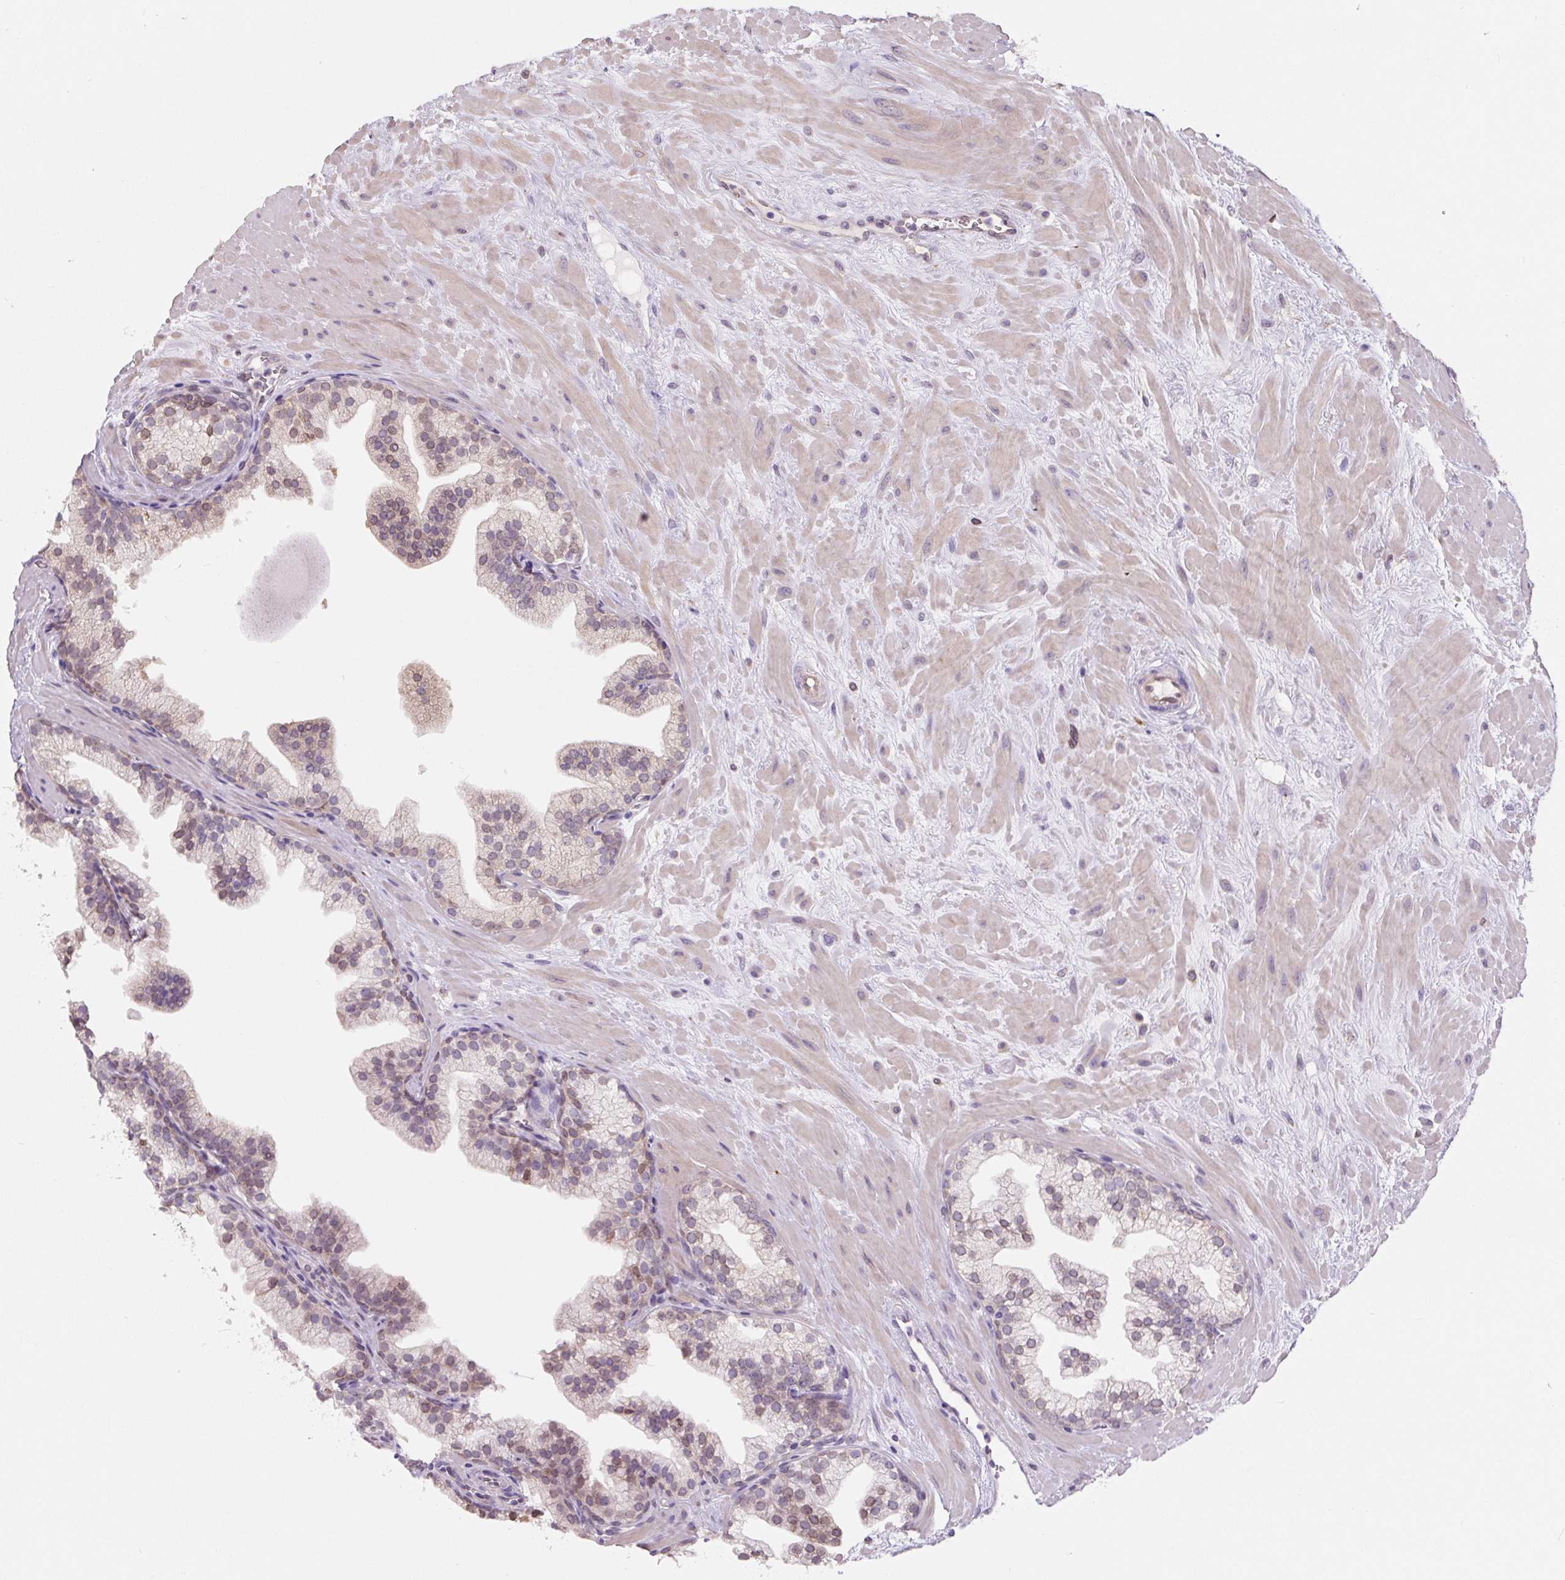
{"staining": {"intensity": "weak", "quantity": ">75%", "location": "cytoplasmic/membranous"}, "tissue": "prostate", "cell_type": "Glandular cells", "image_type": "normal", "snomed": [{"axis": "morphology", "description": "Normal tissue, NOS"}, {"axis": "topography", "description": "Prostate"}, {"axis": "topography", "description": "Peripheral nerve tissue"}], "caption": "A high-resolution image shows IHC staining of benign prostate, which reveals weak cytoplasmic/membranous positivity in approximately >75% of glandular cells. The protein is stained brown, and the nuclei are stained in blue (DAB IHC with brightfield microscopy, high magnification).", "gene": "ASRGL1", "patient": {"sex": "male", "age": 61}}